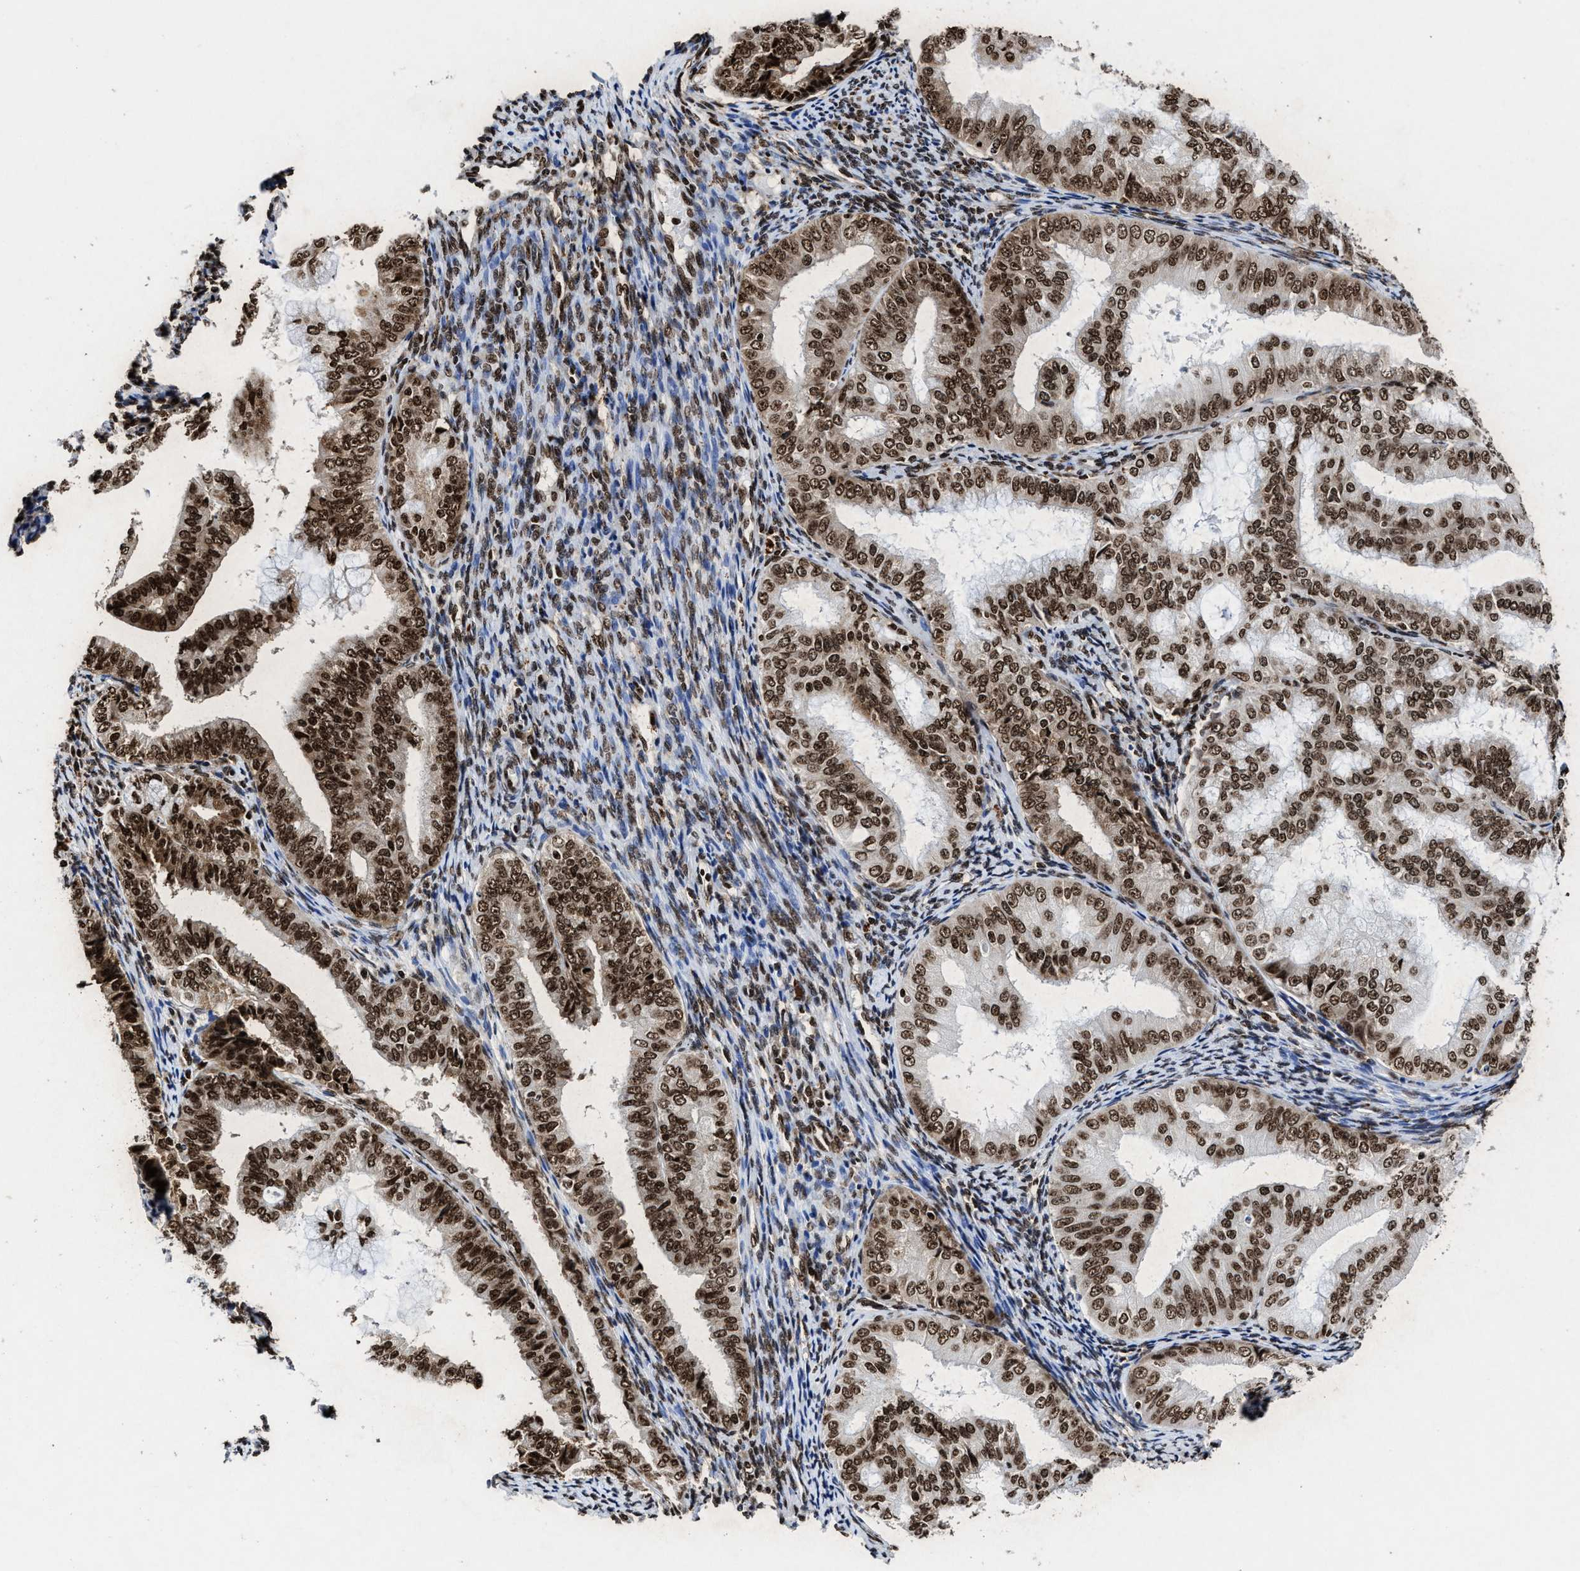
{"staining": {"intensity": "strong", "quantity": ">75%", "location": "nuclear"}, "tissue": "endometrial cancer", "cell_type": "Tumor cells", "image_type": "cancer", "snomed": [{"axis": "morphology", "description": "Adenocarcinoma, NOS"}, {"axis": "topography", "description": "Endometrium"}], "caption": "The immunohistochemical stain labels strong nuclear staining in tumor cells of endometrial cancer tissue.", "gene": "ALYREF", "patient": {"sex": "female", "age": 63}}